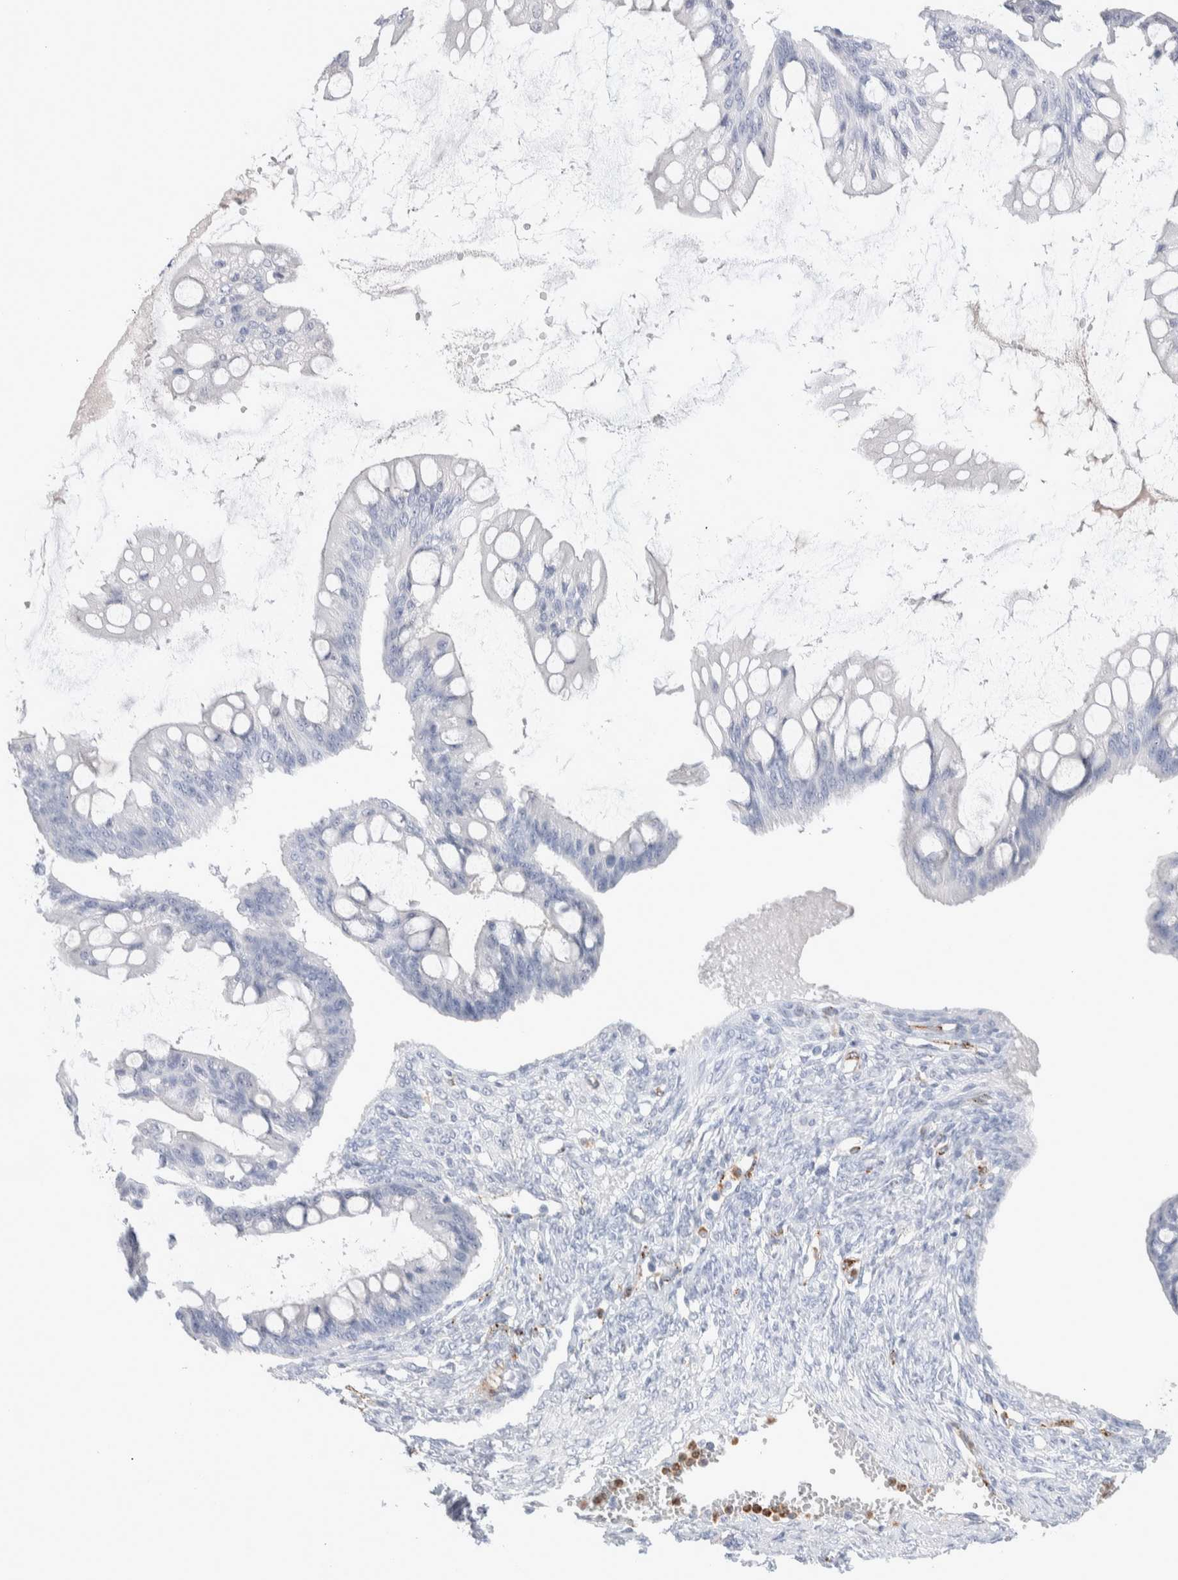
{"staining": {"intensity": "negative", "quantity": "none", "location": "none"}, "tissue": "ovarian cancer", "cell_type": "Tumor cells", "image_type": "cancer", "snomed": [{"axis": "morphology", "description": "Cystadenocarcinoma, mucinous, NOS"}, {"axis": "topography", "description": "Ovary"}], "caption": "Protein analysis of ovarian cancer reveals no significant expression in tumor cells.", "gene": "SEPTIN4", "patient": {"sex": "female", "age": 73}}